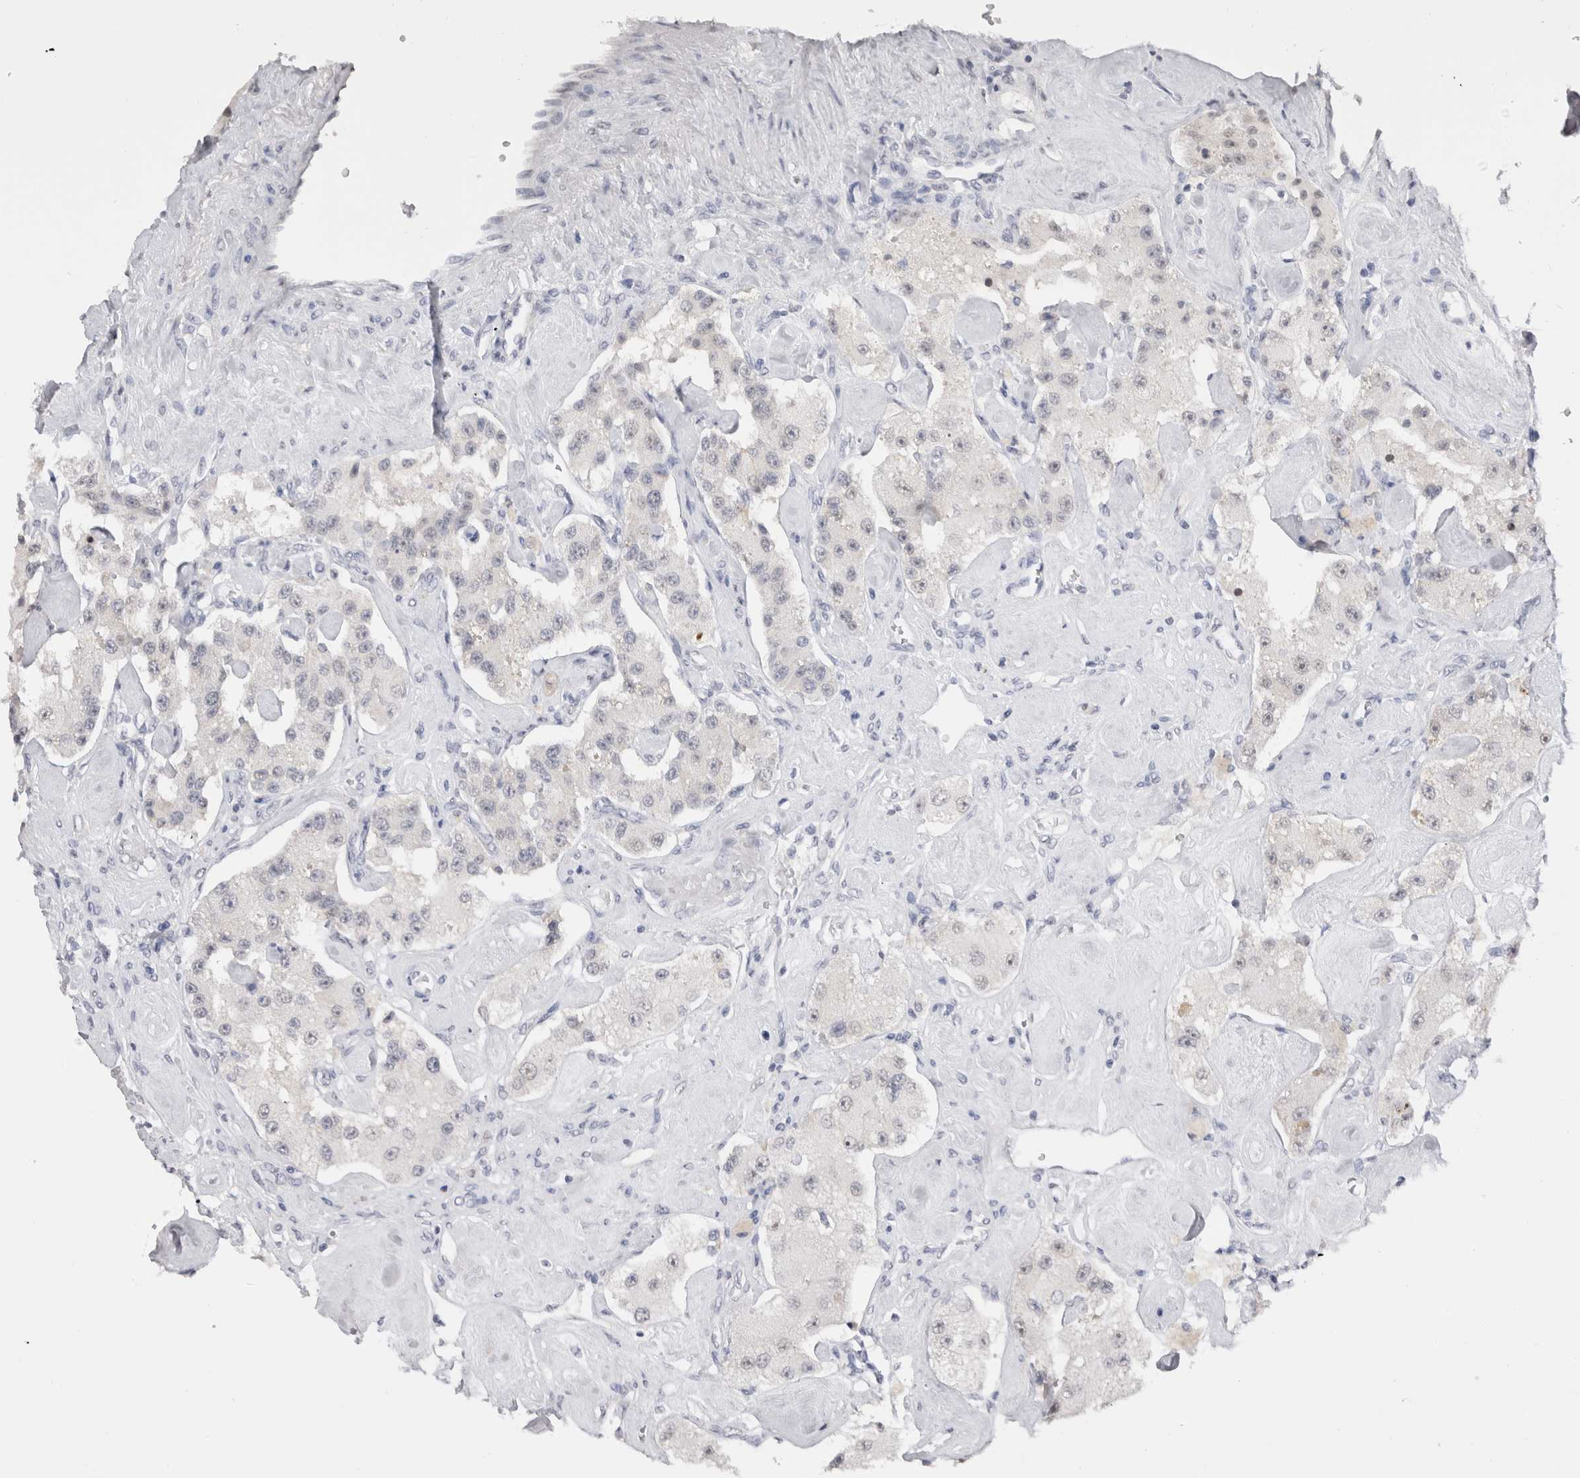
{"staining": {"intensity": "negative", "quantity": "none", "location": "none"}, "tissue": "carcinoid", "cell_type": "Tumor cells", "image_type": "cancer", "snomed": [{"axis": "morphology", "description": "Carcinoid, malignant, NOS"}, {"axis": "topography", "description": "Pancreas"}], "caption": "The photomicrograph exhibits no staining of tumor cells in carcinoid (malignant).", "gene": "CADM3", "patient": {"sex": "male", "age": 41}}